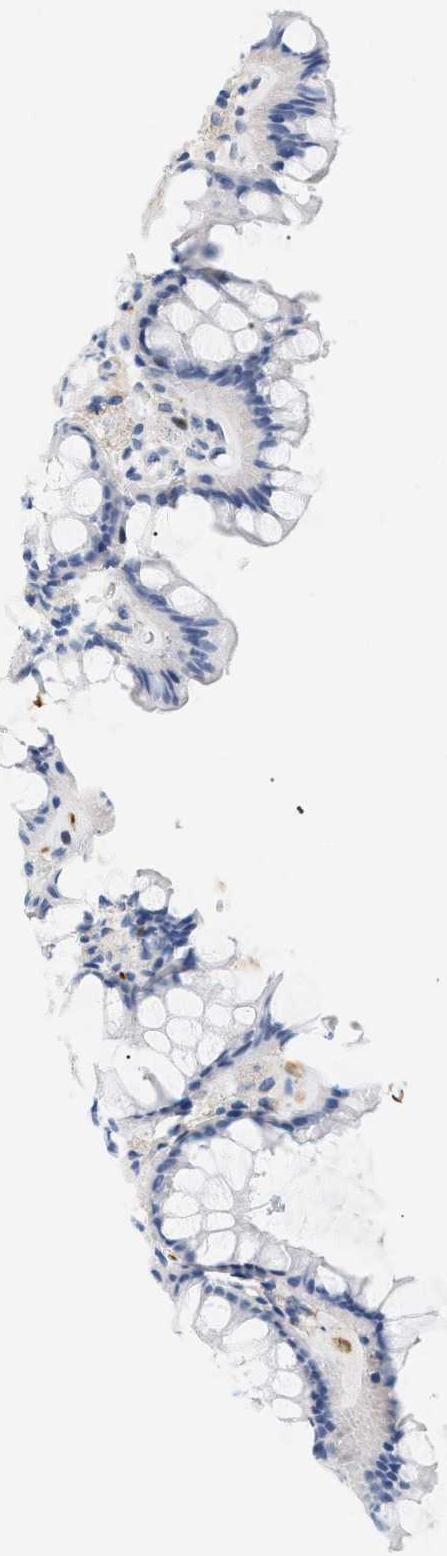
{"staining": {"intensity": "negative", "quantity": "none", "location": "none"}, "tissue": "colon", "cell_type": "Endothelial cells", "image_type": "normal", "snomed": [{"axis": "morphology", "description": "Normal tissue, NOS"}, {"axis": "topography", "description": "Colon"}], "caption": "This is an IHC micrograph of benign human colon. There is no staining in endothelial cells.", "gene": "CFH", "patient": {"sex": "female", "age": 55}}